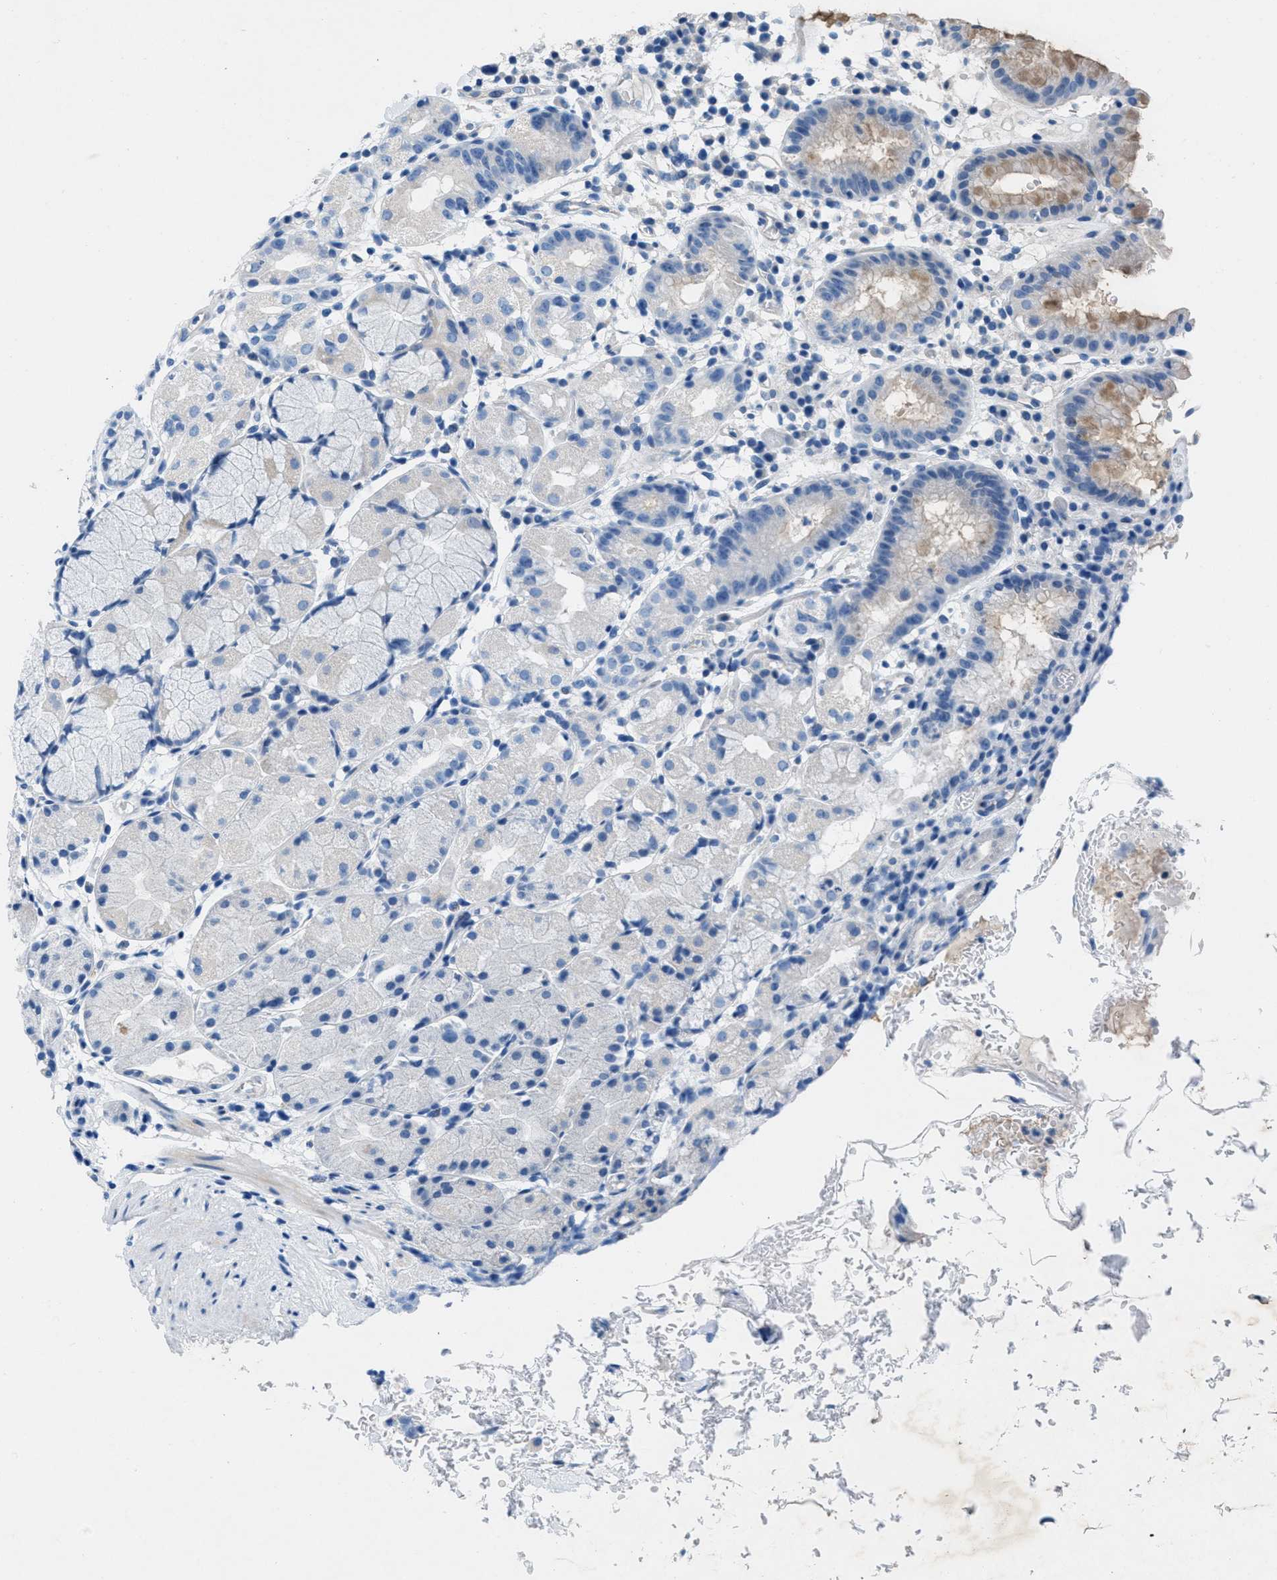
{"staining": {"intensity": "weak", "quantity": "<25%", "location": "cytoplasmic/membranous"}, "tissue": "stomach", "cell_type": "Glandular cells", "image_type": "normal", "snomed": [{"axis": "morphology", "description": "Normal tissue, NOS"}, {"axis": "topography", "description": "Stomach"}, {"axis": "topography", "description": "Stomach, lower"}], "caption": "IHC micrograph of unremarkable stomach: stomach stained with DAB (3,3'-diaminobenzidine) displays no significant protein staining in glandular cells. Nuclei are stained in blue.", "gene": "GALNT17", "patient": {"sex": "female", "age": 75}}